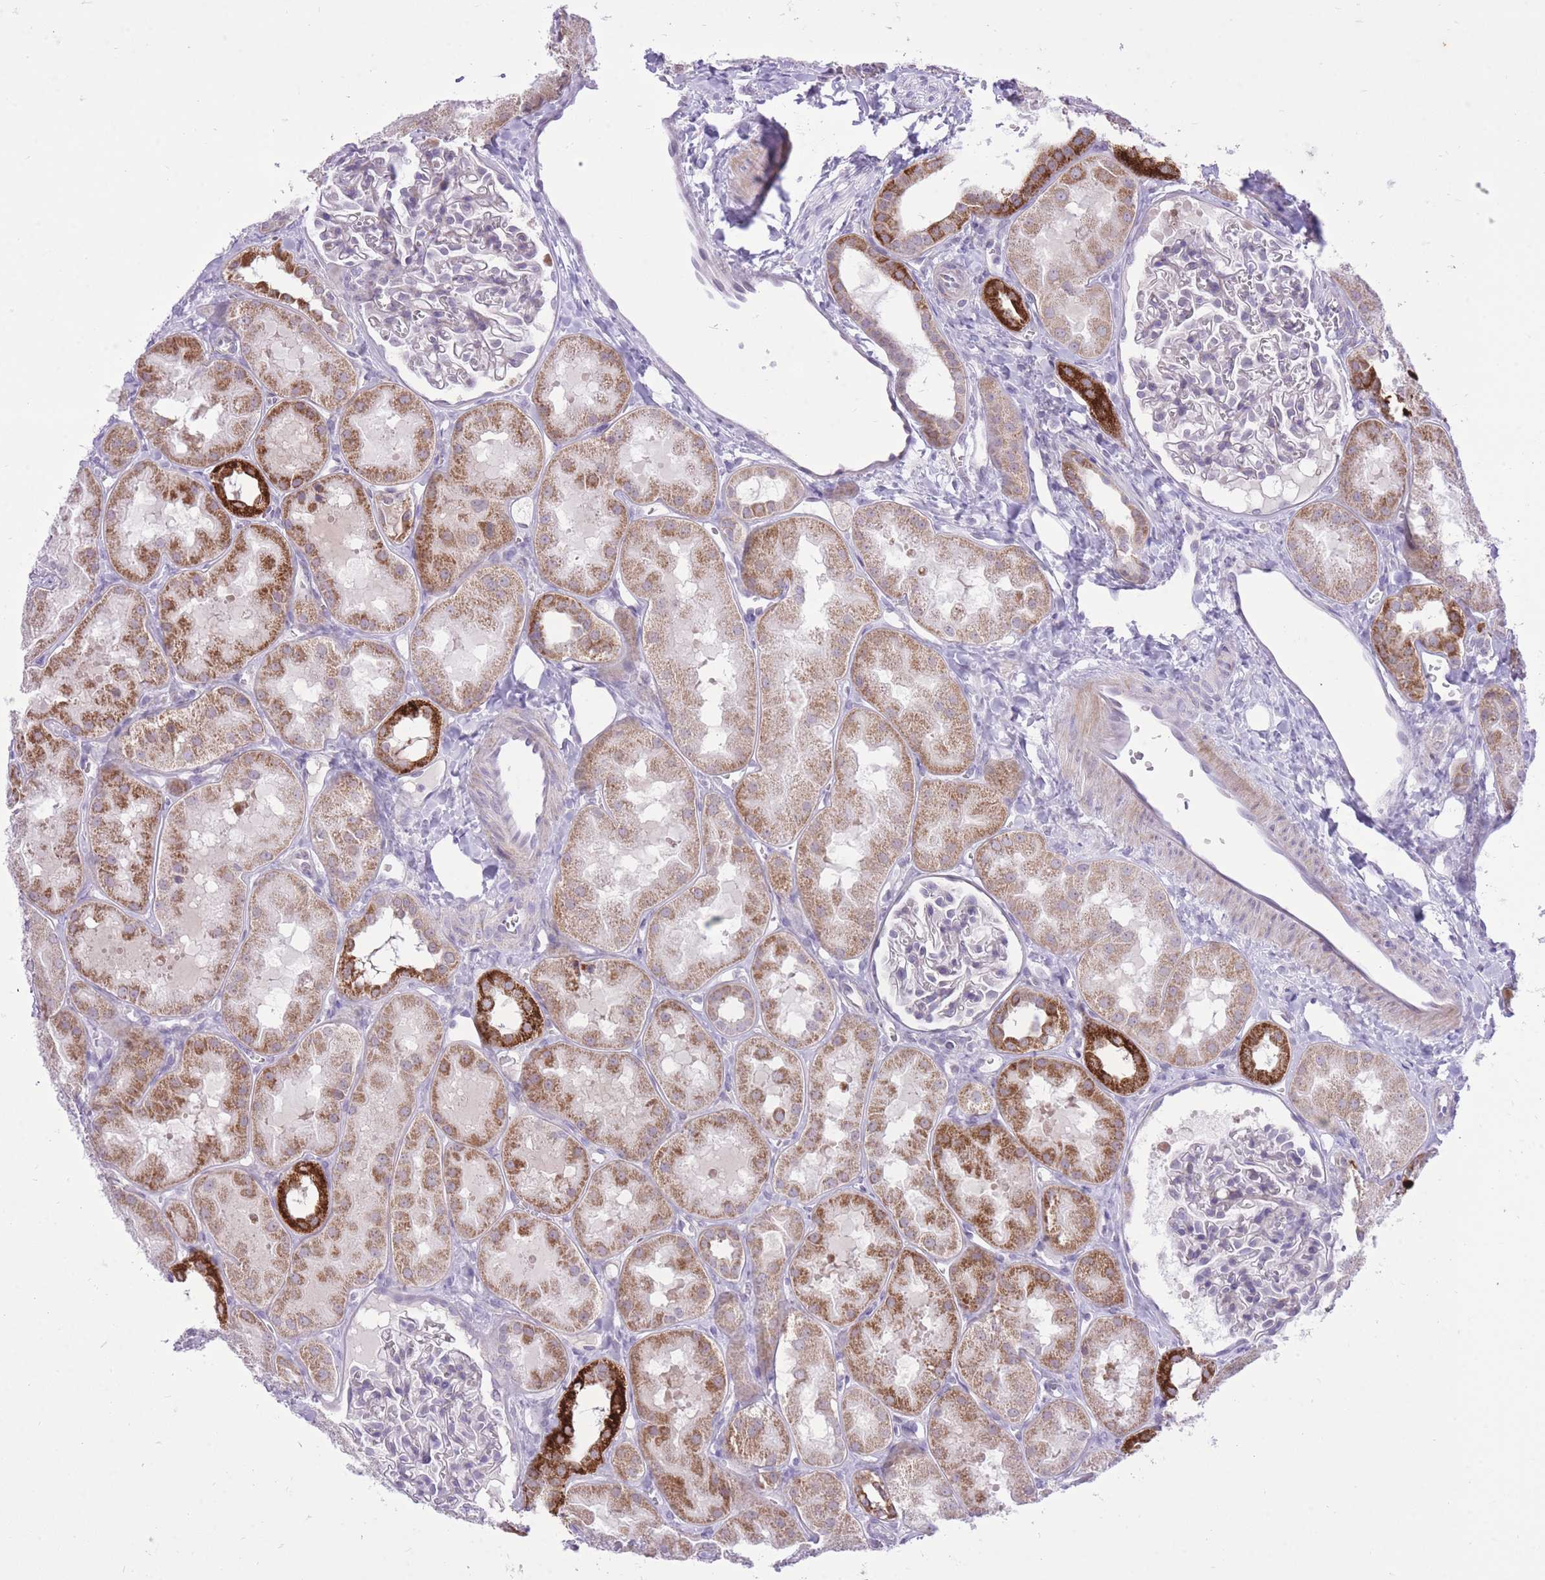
{"staining": {"intensity": "negative", "quantity": "none", "location": "none"}, "tissue": "kidney", "cell_type": "Cells in glomeruli", "image_type": "normal", "snomed": [{"axis": "morphology", "description": "Normal tissue, NOS"}, {"axis": "topography", "description": "Kidney"}, {"axis": "topography", "description": "Urinary bladder"}], "caption": "Immunohistochemistry of benign kidney exhibits no positivity in cells in glomeruli.", "gene": "DENND2D", "patient": {"sex": "male", "age": 16}}